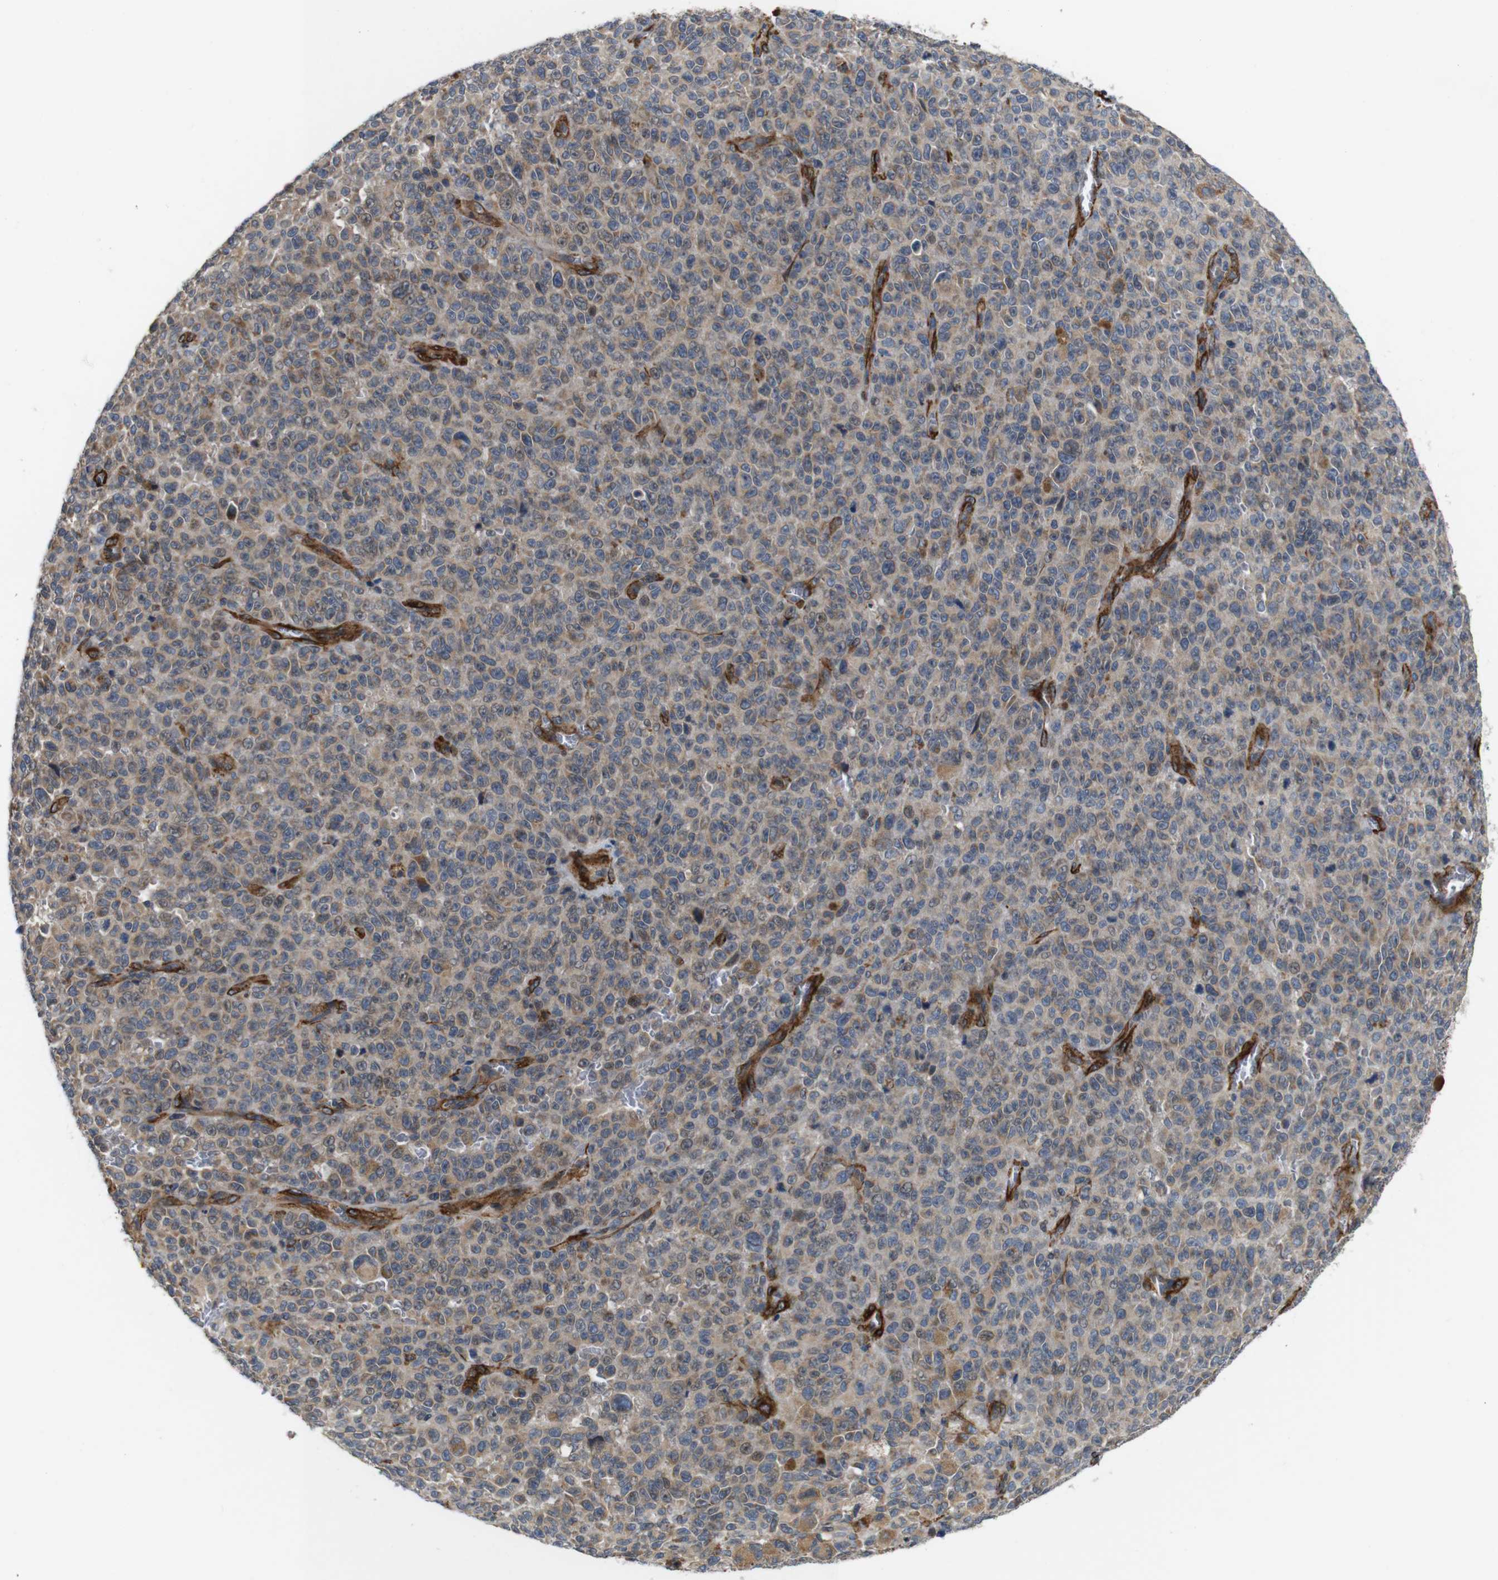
{"staining": {"intensity": "weak", "quantity": ">75%", "location": "cytoplasmic/membranous"}, "tissue": "melanoma", "cell_type": "Tumor cells", "image_type": "cancer", "snomed": [{"axis": "morphology", "description": "Malignant melanoma, NOS"}, {"axis": "topography", "description": "Skin"}], "caption": "A histopathology image of human melanoma stained for a protein shows weak cytoplasmic/membranous brown staining in tumor cells. The staining is performed using DAB brown chromogen to label protein expression. The nuclei are counter-stained blue using hematoxylin.", "gene": "GGT7", "patient": {"sex": "female", "age": 82}}